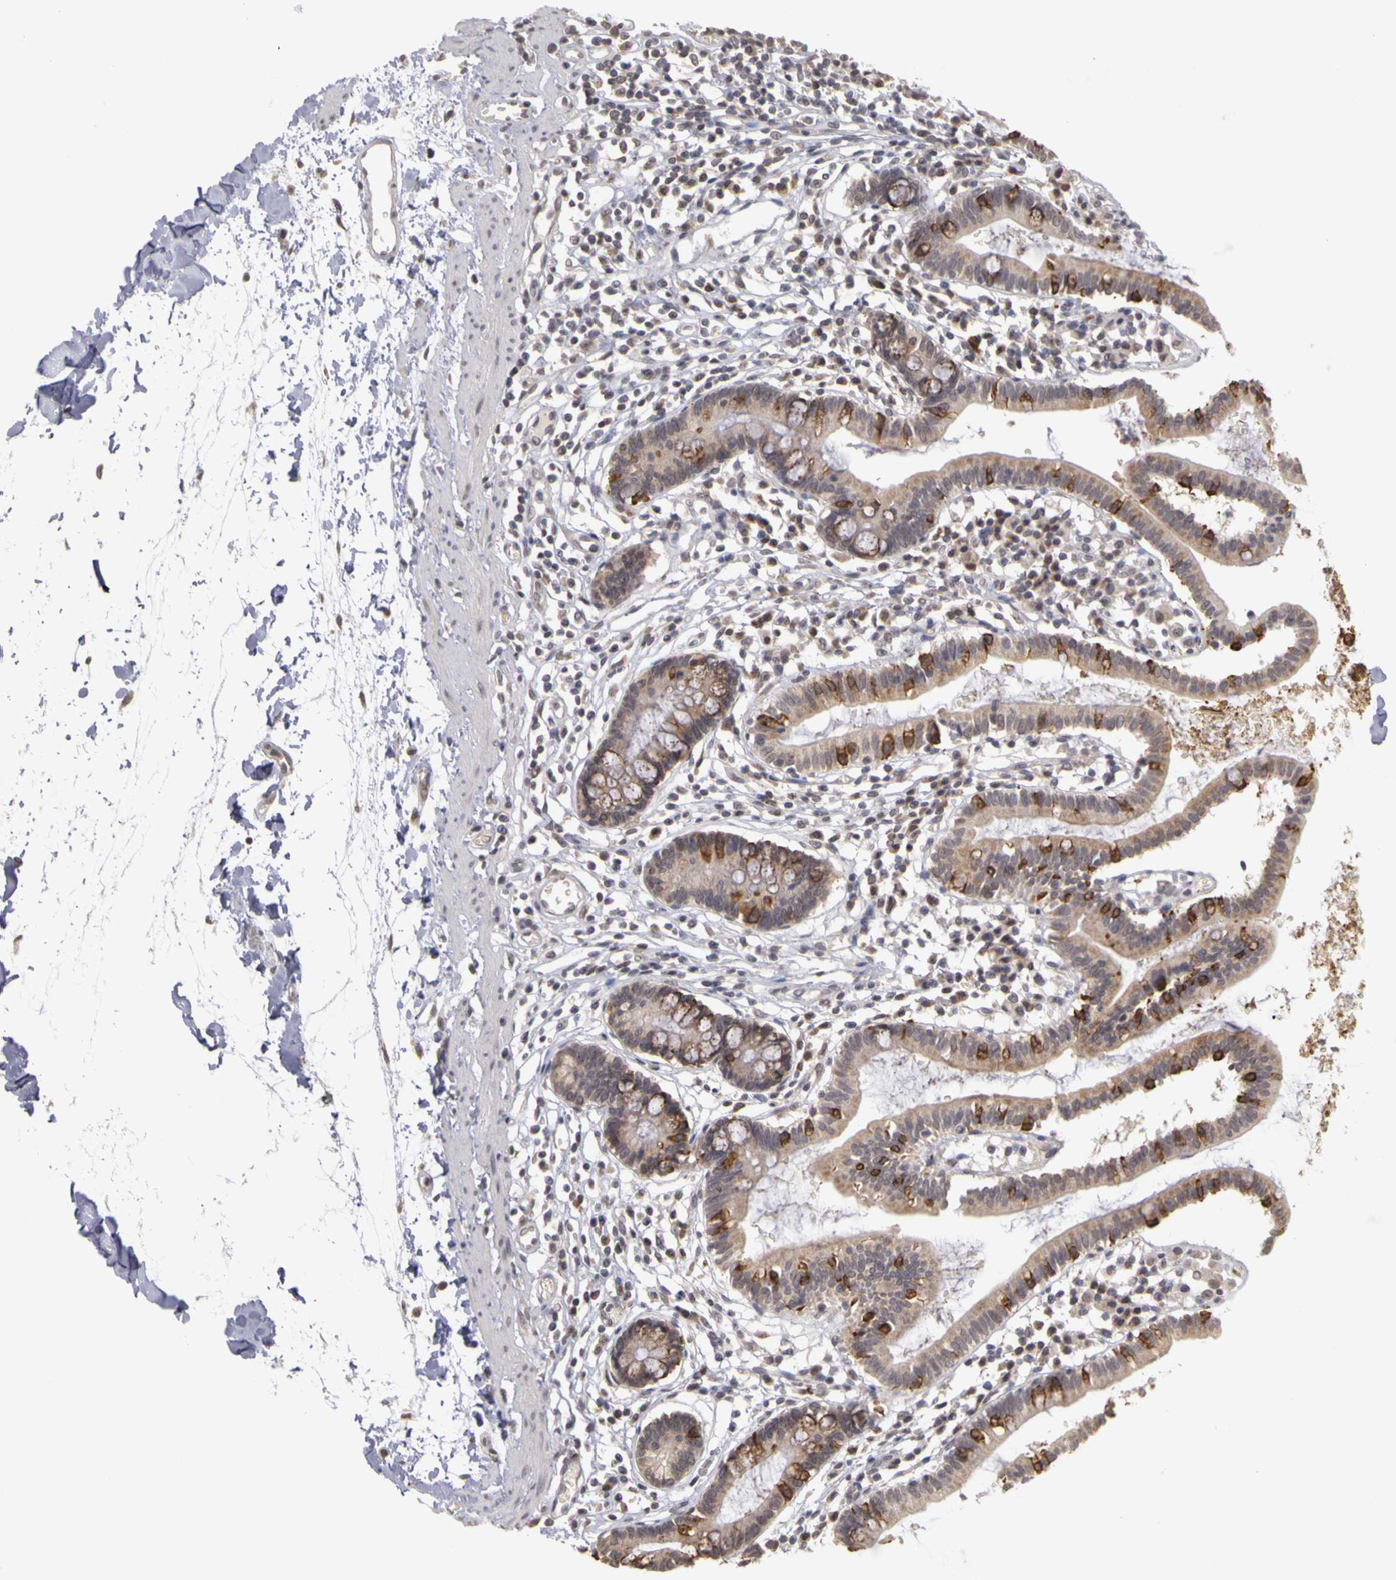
{"staining": {"intensity": "moderate", "quantity": "25%-75%", "location": "cytoplasmic/membranous"}, "tissue": "small intestine", "cell_type": "Glandular cells", "image_type": "normal", "snomed": [{"axis": "morphology", "description": "Normal tissue, NOS"}, {"axis": "topography", "description": "Small intestine"}], "caption": "A brown stain highlights moderate cytoplasmic/membranous staining of a protein in glandular cells of unremarkable human small intestine. The staining is performed using DAB brown chromogen to label protein expression. The nuclei are counter-stained blue using hematoxylin.", "gene": "FRMD7", "patient": {"sex": "female", "age": 37}}